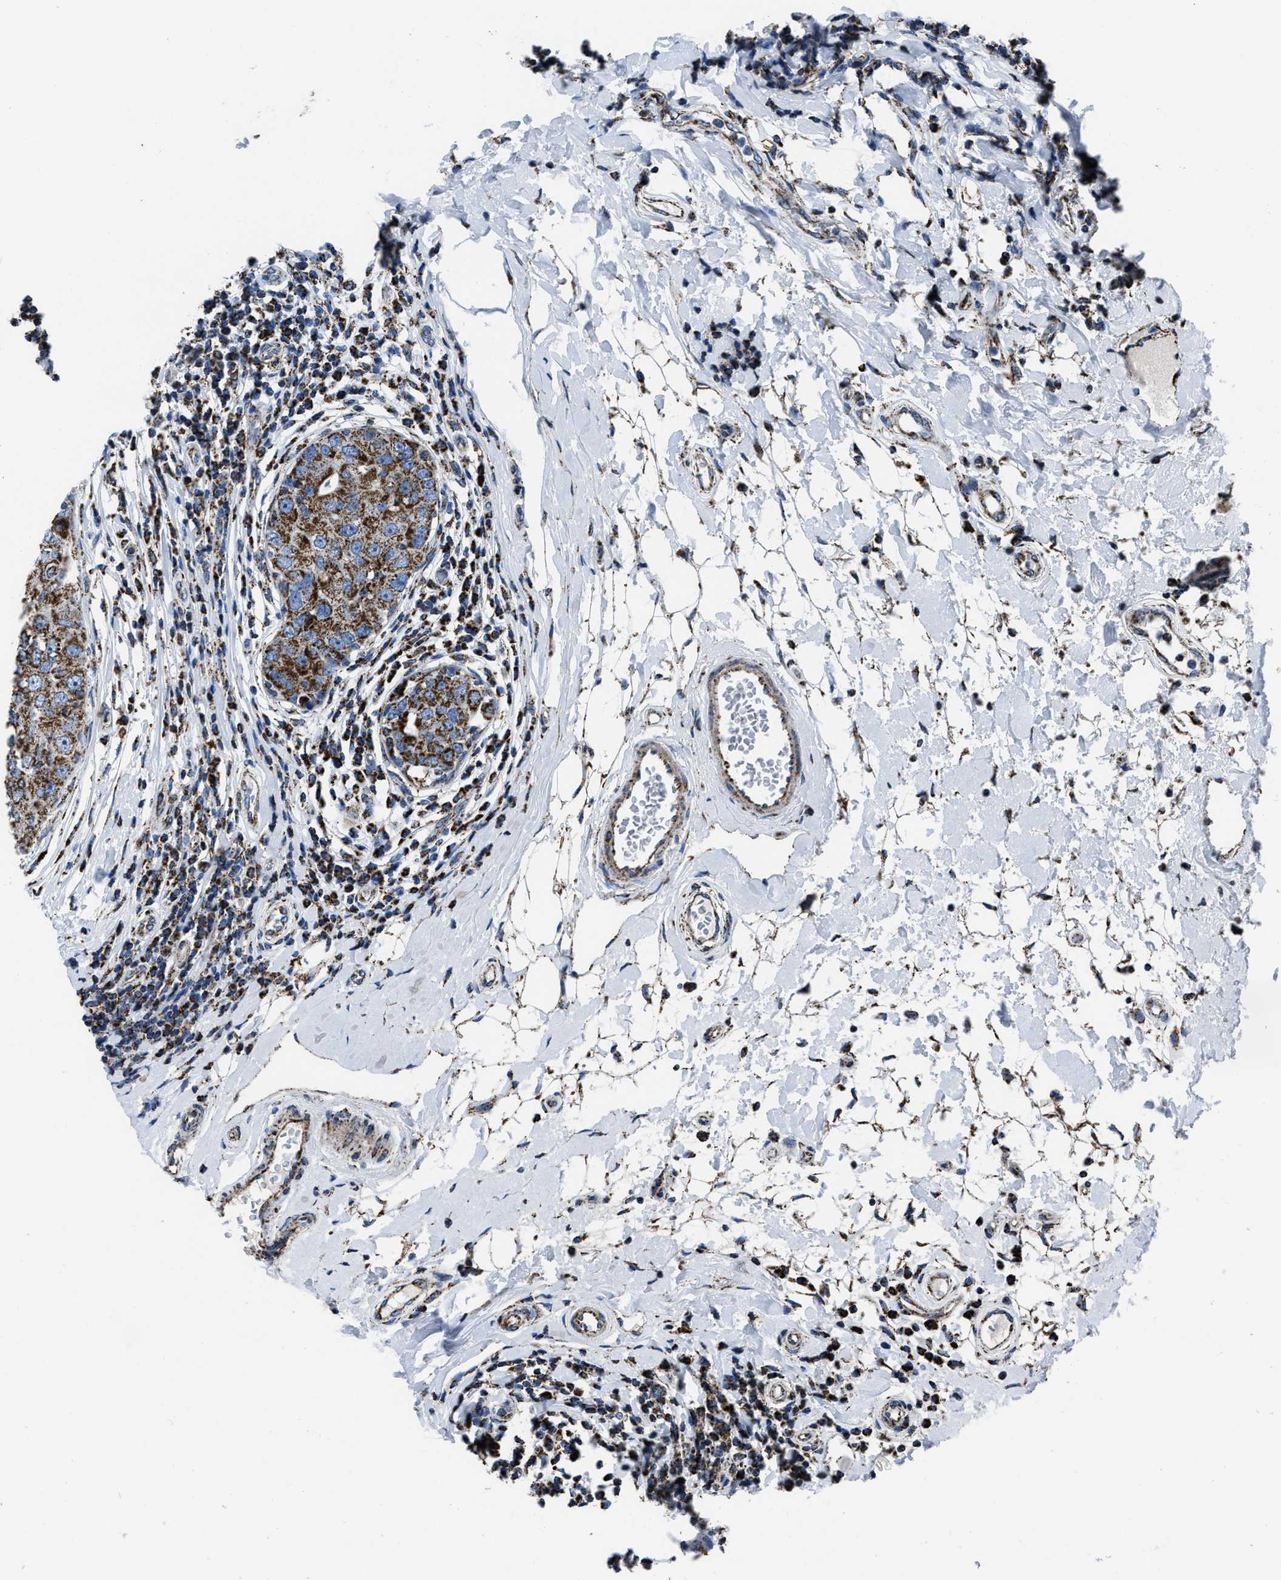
{"staining": {"intensity": "moderate", "quantity": ">75%", "location": "cytoplasmic/membranous"}, "tissue": "breast cancer", "cell_type": "Tumor cells", "image_type": "cancer", "snomed": [{"axis": "morphology", "description": "Duct carcinoma"}, {"axis": "topography", "description": "Breast"}], "caption": "Moderate cytoplasmic/membranous staining is appreciated in about >75% of tumor cells in breast invasive ductal carcinoma.", "gene": "NSD3", "patient": {"sex": "female", "age": 27}}